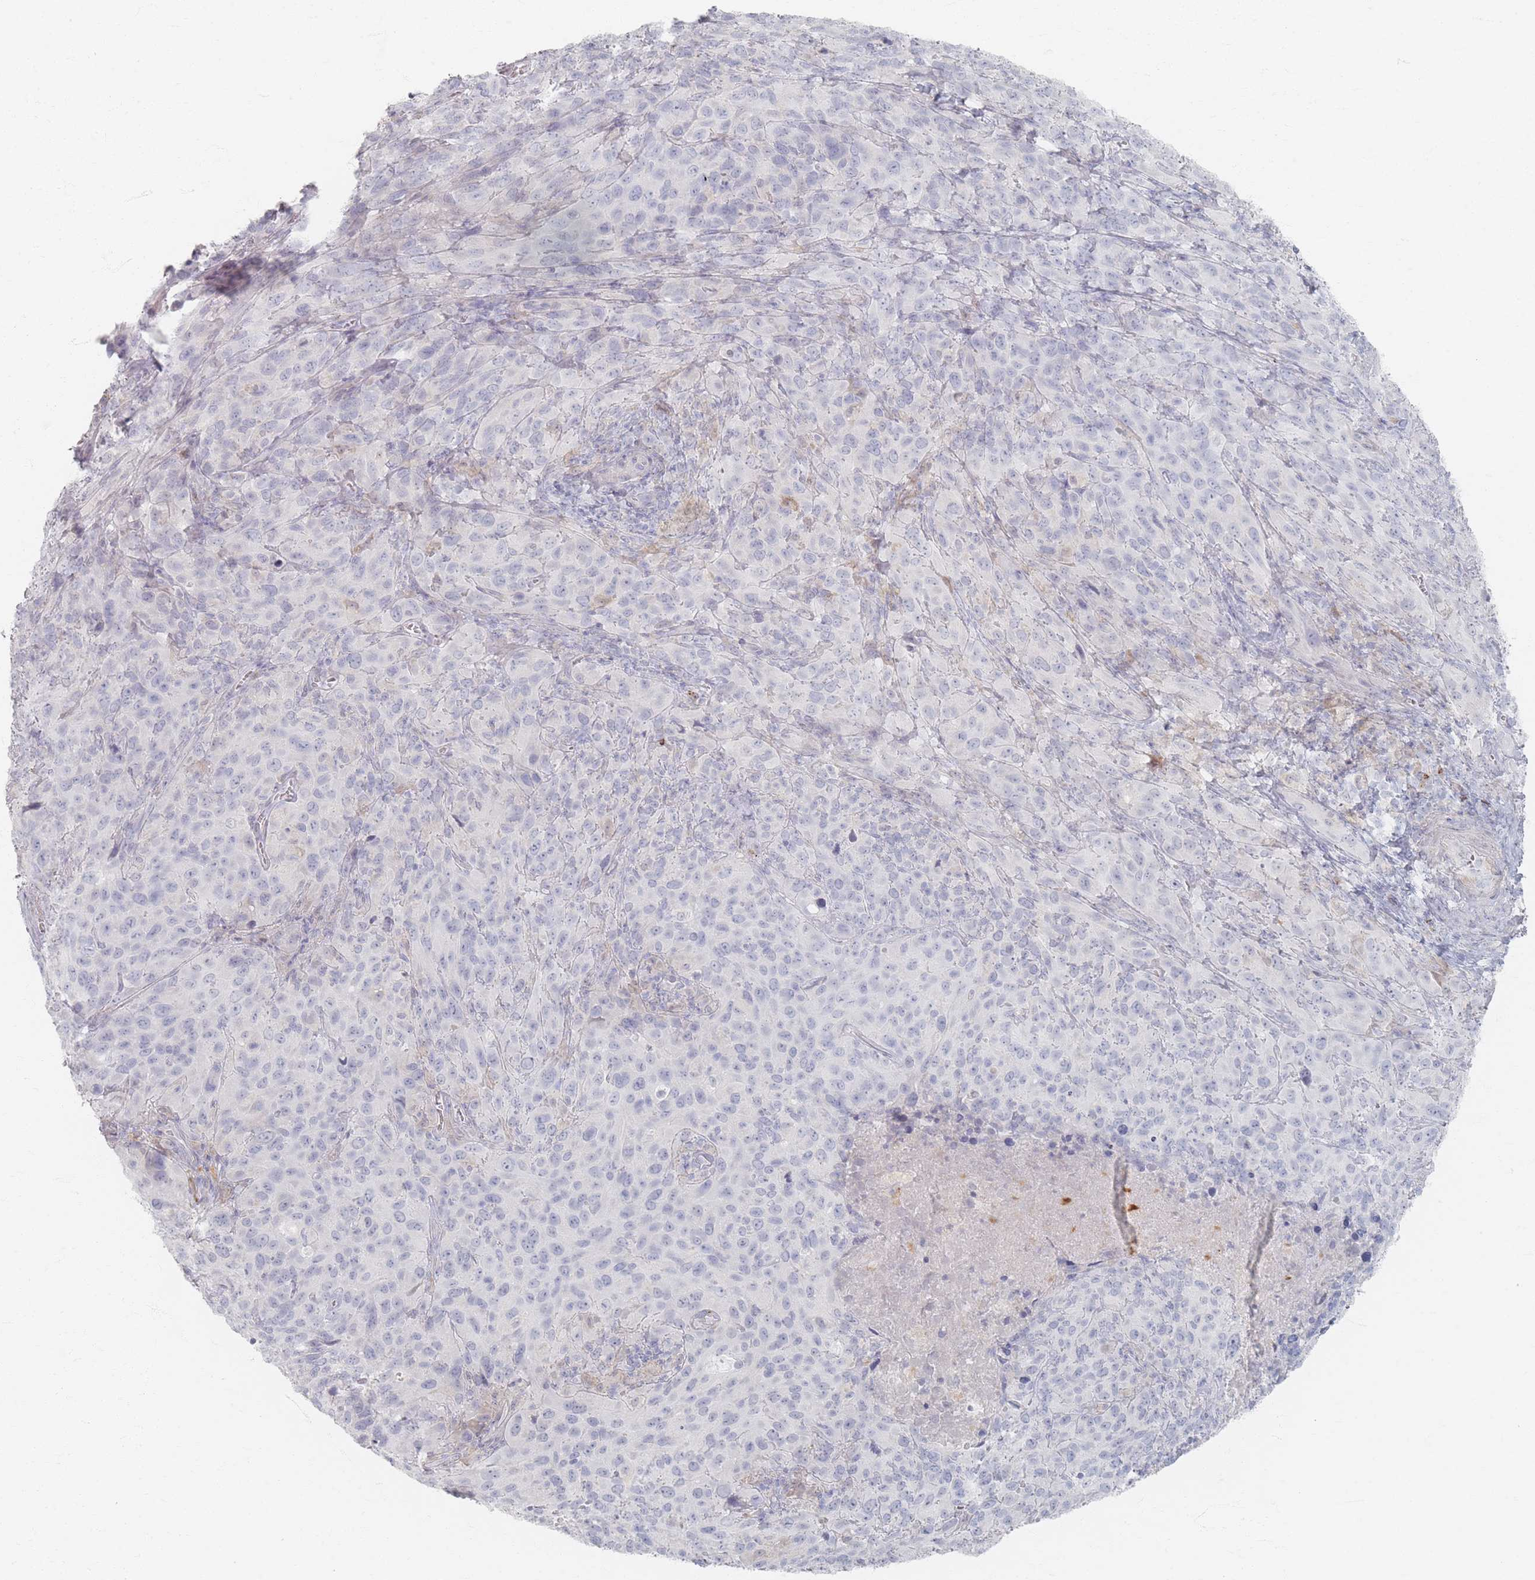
{"staining": {"intensity": "negative", "quantity": "none", "location": "none"}, "tissue": "cervical cancer", "cell_type": "Tumor cells", "image_type": "cancer", "snomed": [{"axis": "morphology", "description": "Squamous cell carcinoma, NOS"}, {"axis": "topography", "description": "Cervix"}], "caption": "Immunohistochemistry micrograph of neoplastic tissue: cervical squamous cell carcinoma stained with DAB reveals no significant protein positivity in tumor cells.", "gene": "SLC2A11", "patient": {"sex": "female", "age": 51}}